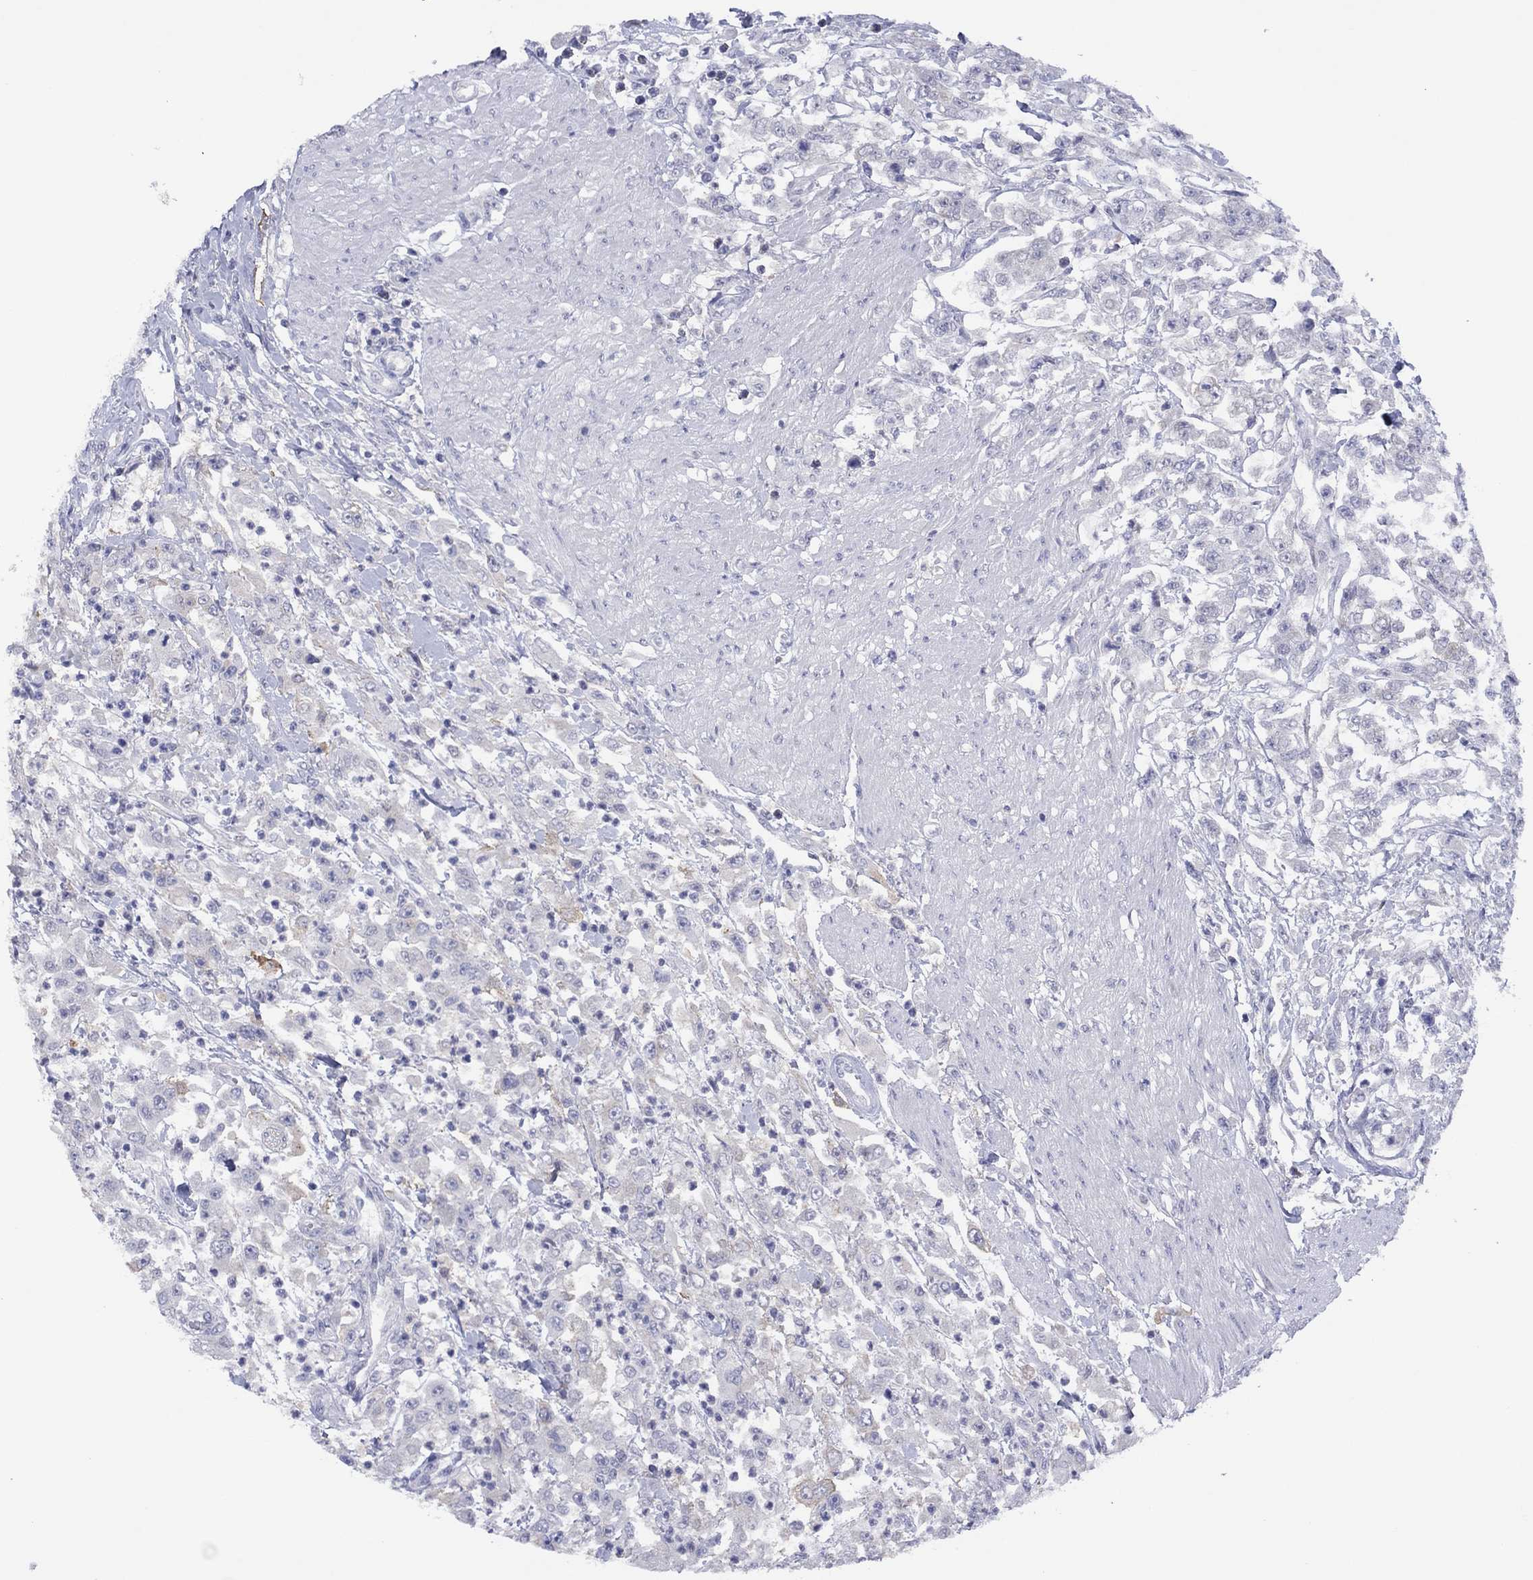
{"staining": {"intensity": "negative", "quantity": "none", "location": "none"}, "tissue": "urothelial cancer", "cell_type": "Tumor cells", "image_type": "cancer", "snomed": [{"axis": "morphology", "description": "Urothelial carcinoma, High grade"}, {"axis": "topography", "description": "Urinary bladder"}], "caption": "This is a photomicrograph of immunohistochemistry (IHC) staining of urothelial cancer, which shows no positivity in tumor cells.", "gene": "CYP2B6", "patient": {"sex": "male", "age": 46}}